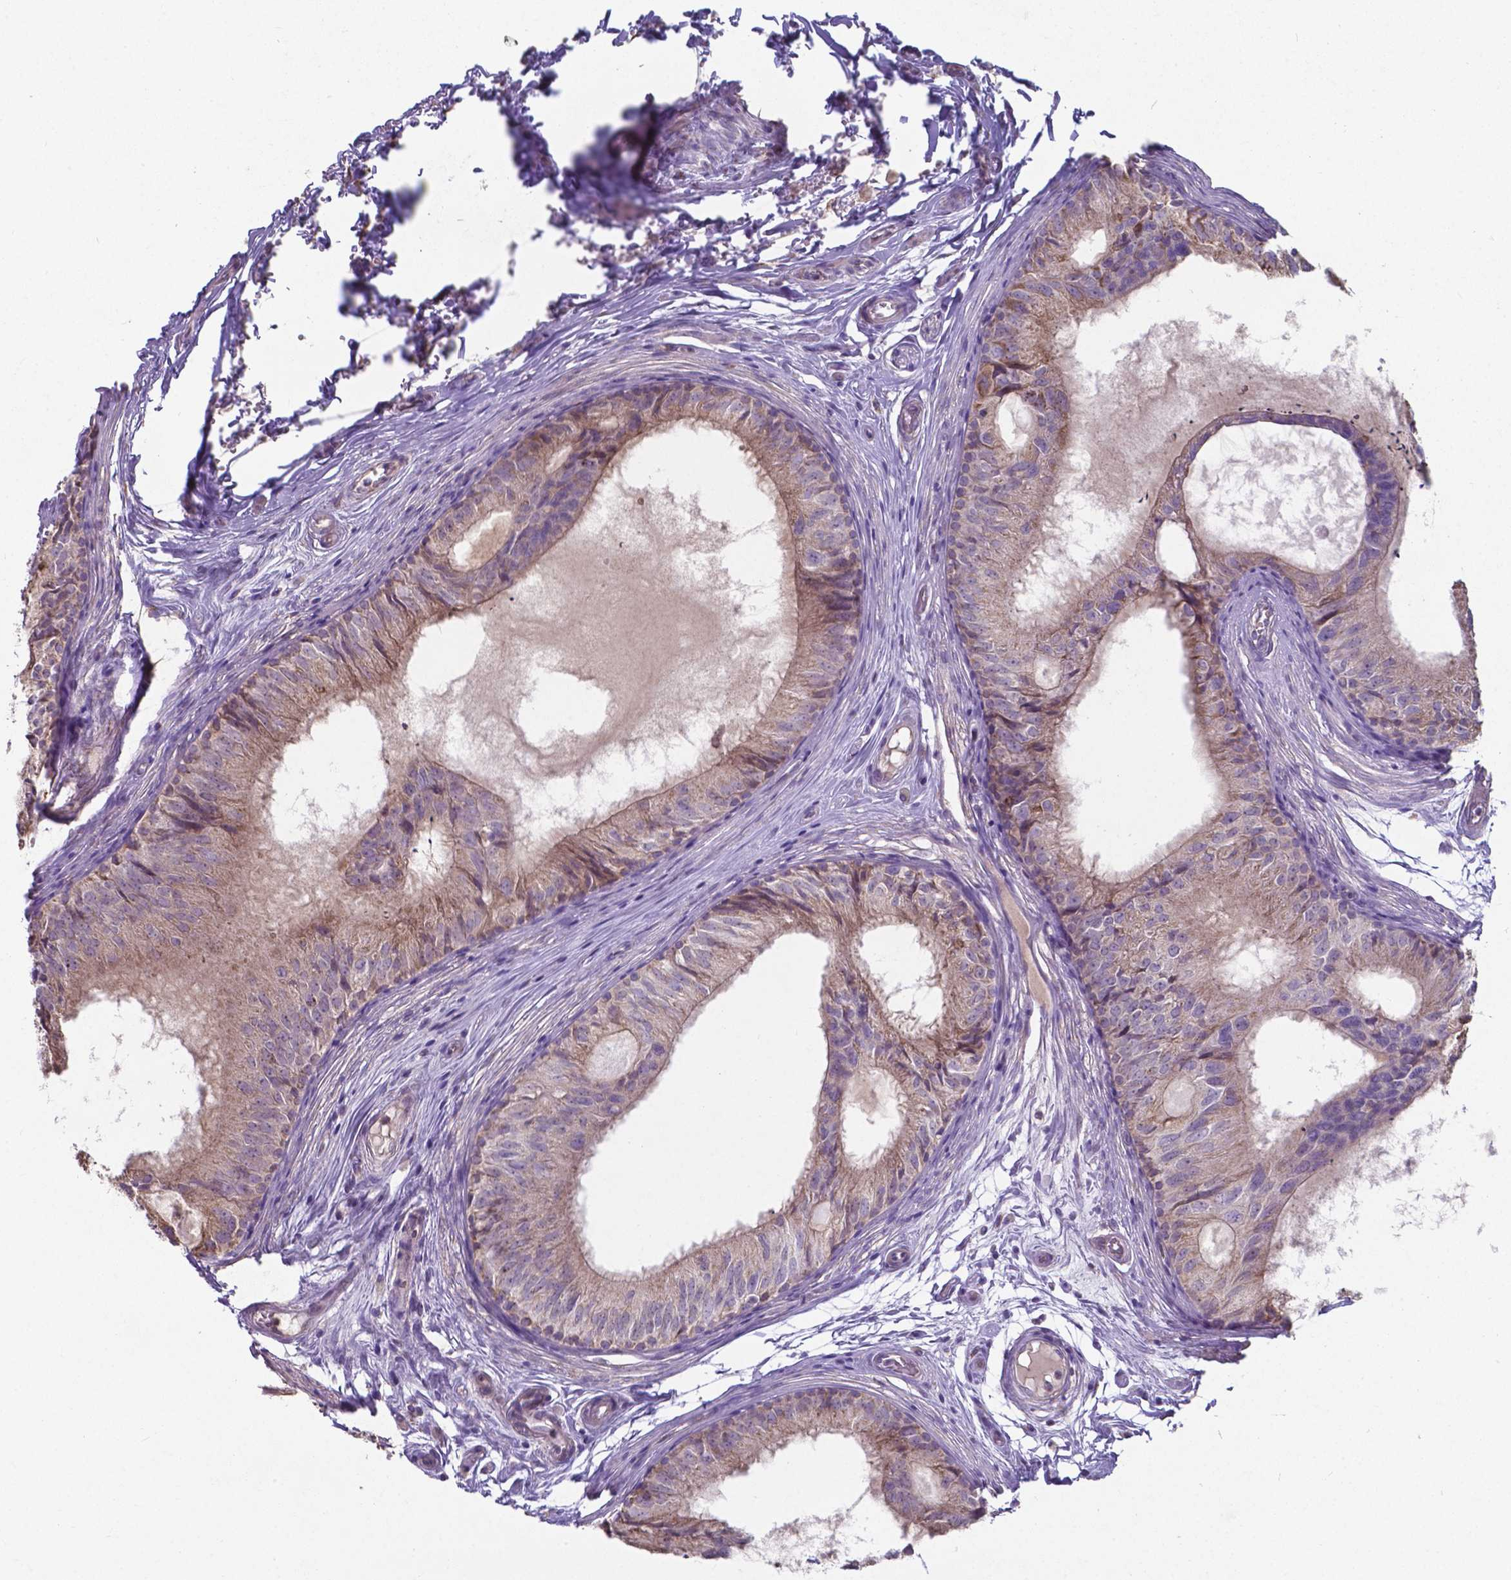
{"staining": {"intensity": "weak", "quantity": "25%-75%", "location": "cytoplasmic/membranous"}, "tissue": "epididymis", "cell_type": "Glandular cells", "image_type": "normal", "snomed": [{"axis": "morphology", "description": "Normal tissue, NOS"}, {"axis": "topography", "description": "Epididymis"}], "caption": "Immunohistochemistry (IHC) photomicrograph of normal human epididymis stained for a protein (brown), which displays low levels of weak cytoplasmic/membranous expression in approximately 25%-75% of glandular cells.", "gene": "FAM114A1", "patient": {"sex": "male", "age": 25}}